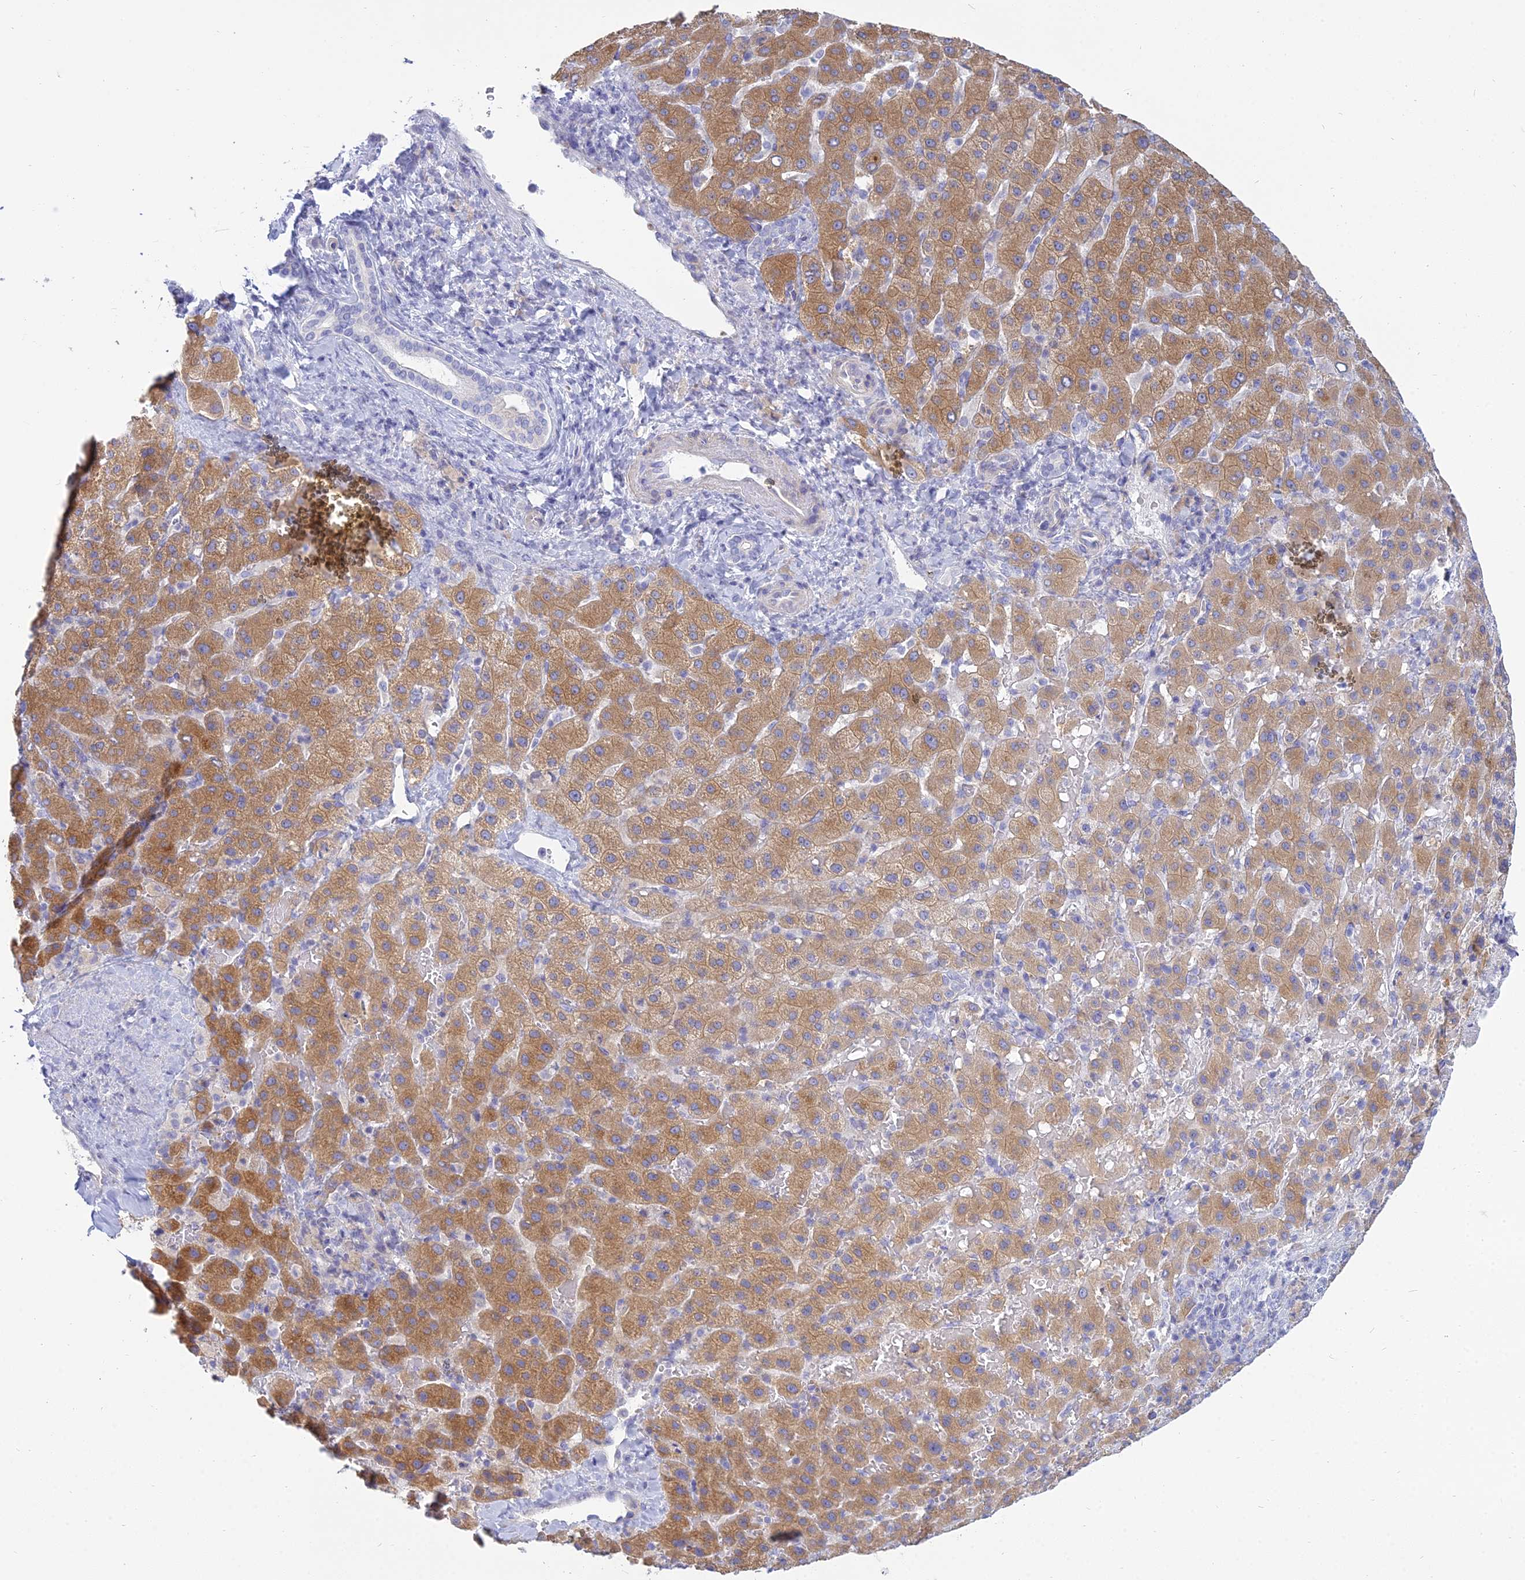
{"staining": {"intensity": "moderate", "quantity": ">75%", "location": "cytoplasmic/membranous"}, "tissue": "liver cancer", "cell_type": "Tumor cells", "image_type": "cancer", "snomed": [{"axis": "morphology", "description": "Carcinoma, Hepatocellular, NOS"}, {"axis": "topography", "description": "Liver"}], "caption": "Human liver cancer stained with a protein marker shows moderate staining in tumor cells.", "gene": "SMIM24", "patient": {"sex": "female", "age": 58}}